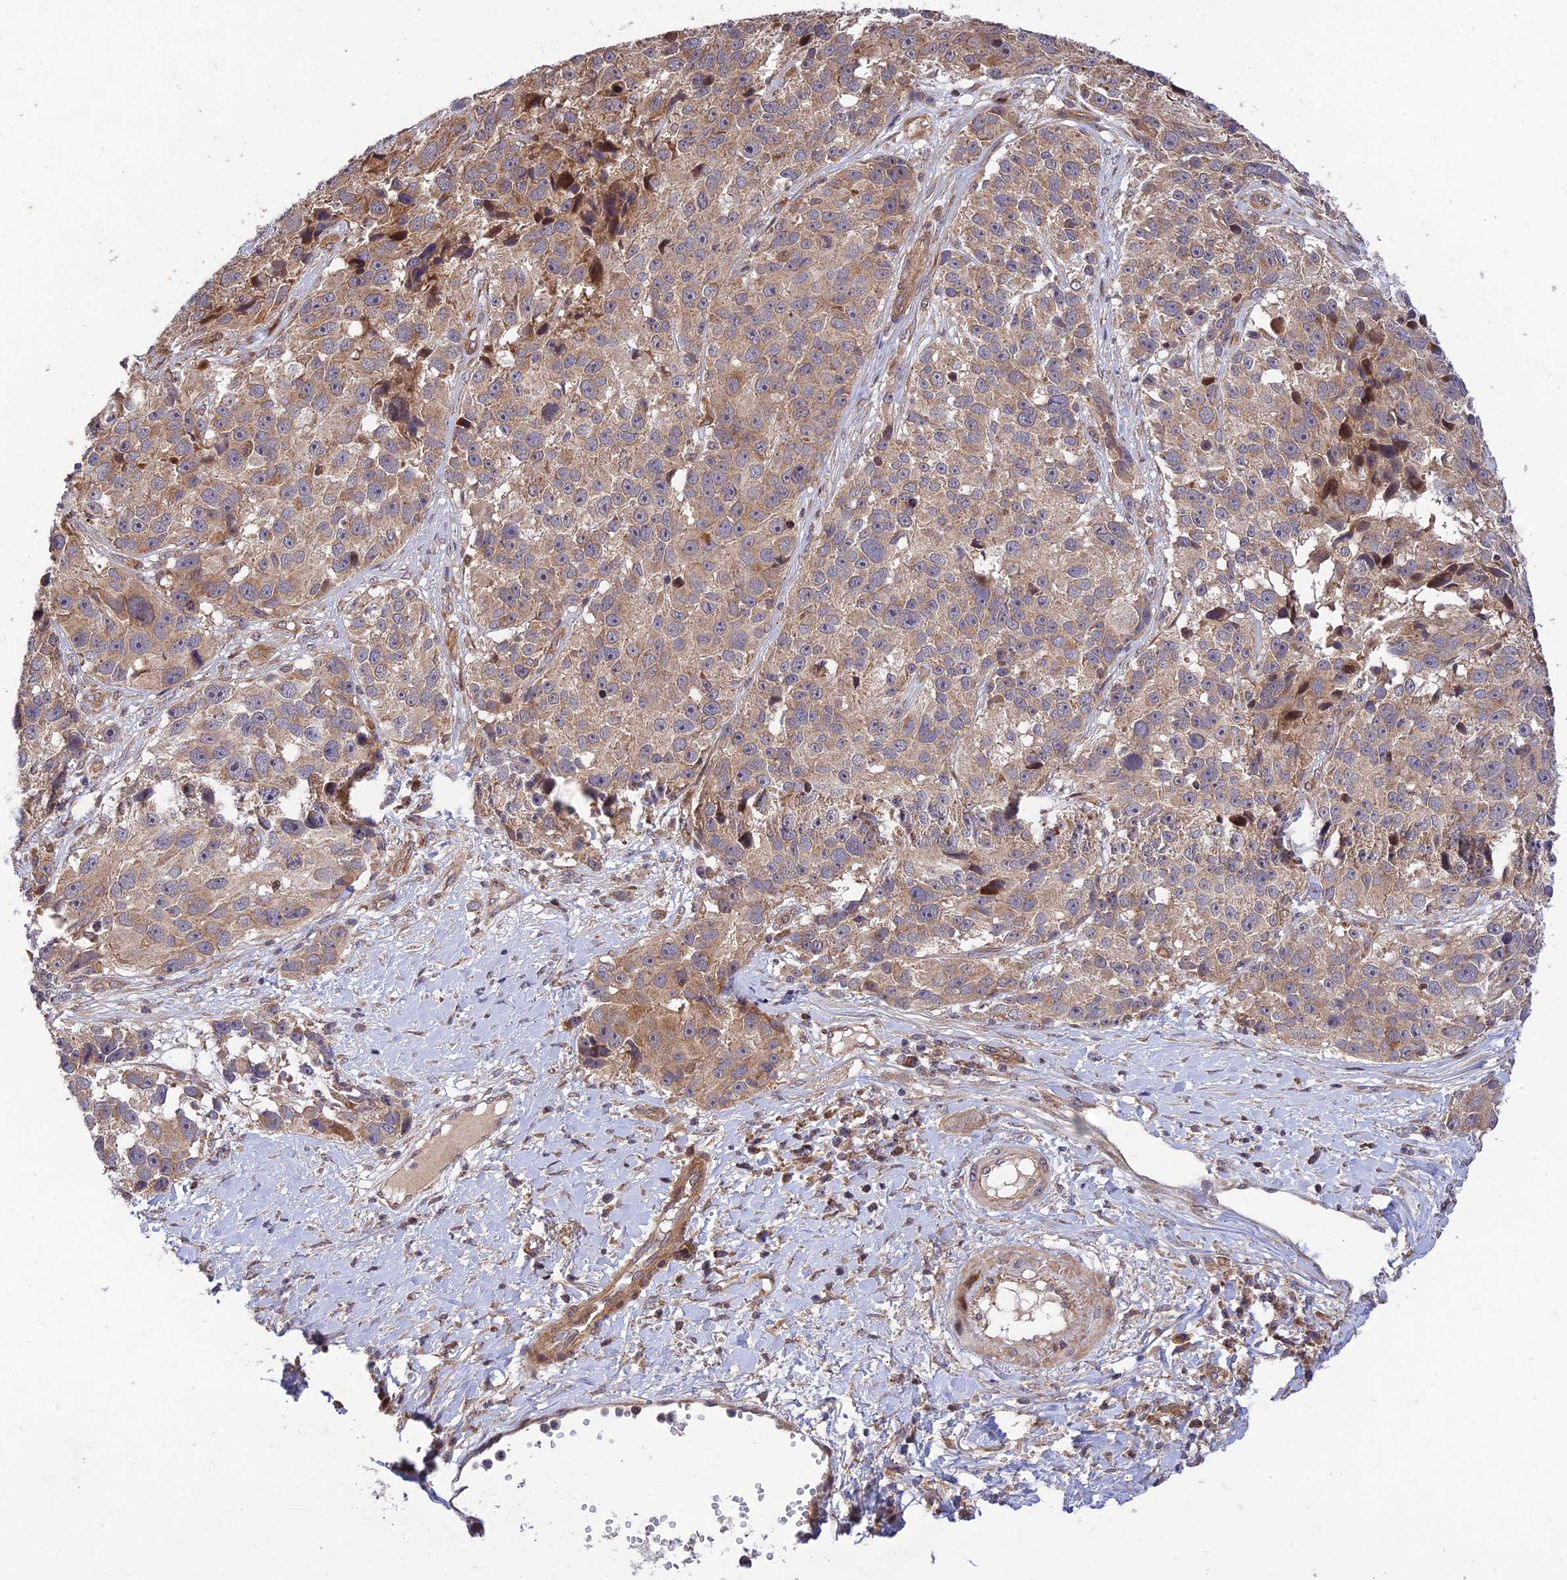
{"staining": {"intensity": "moderate", "quantity": ">75%", "location": "cytoplasmic/membranous"}, "tissue": "melanoma", "cell_type": "Tumor cells", "image_type": "cancer", "snomed": [{"axis": "morphology", "description": "Malignant melanoma, NOS"}, {"axis": "topography", "description": "Skin"}], "caption": "Moderate cytoplasmic/membranous protein staining is appreciated in about >75% of tumor cells in malignant melanoma.", "gene": "PLEKHG2", "patient": {"sex": "male", "age": 84}}